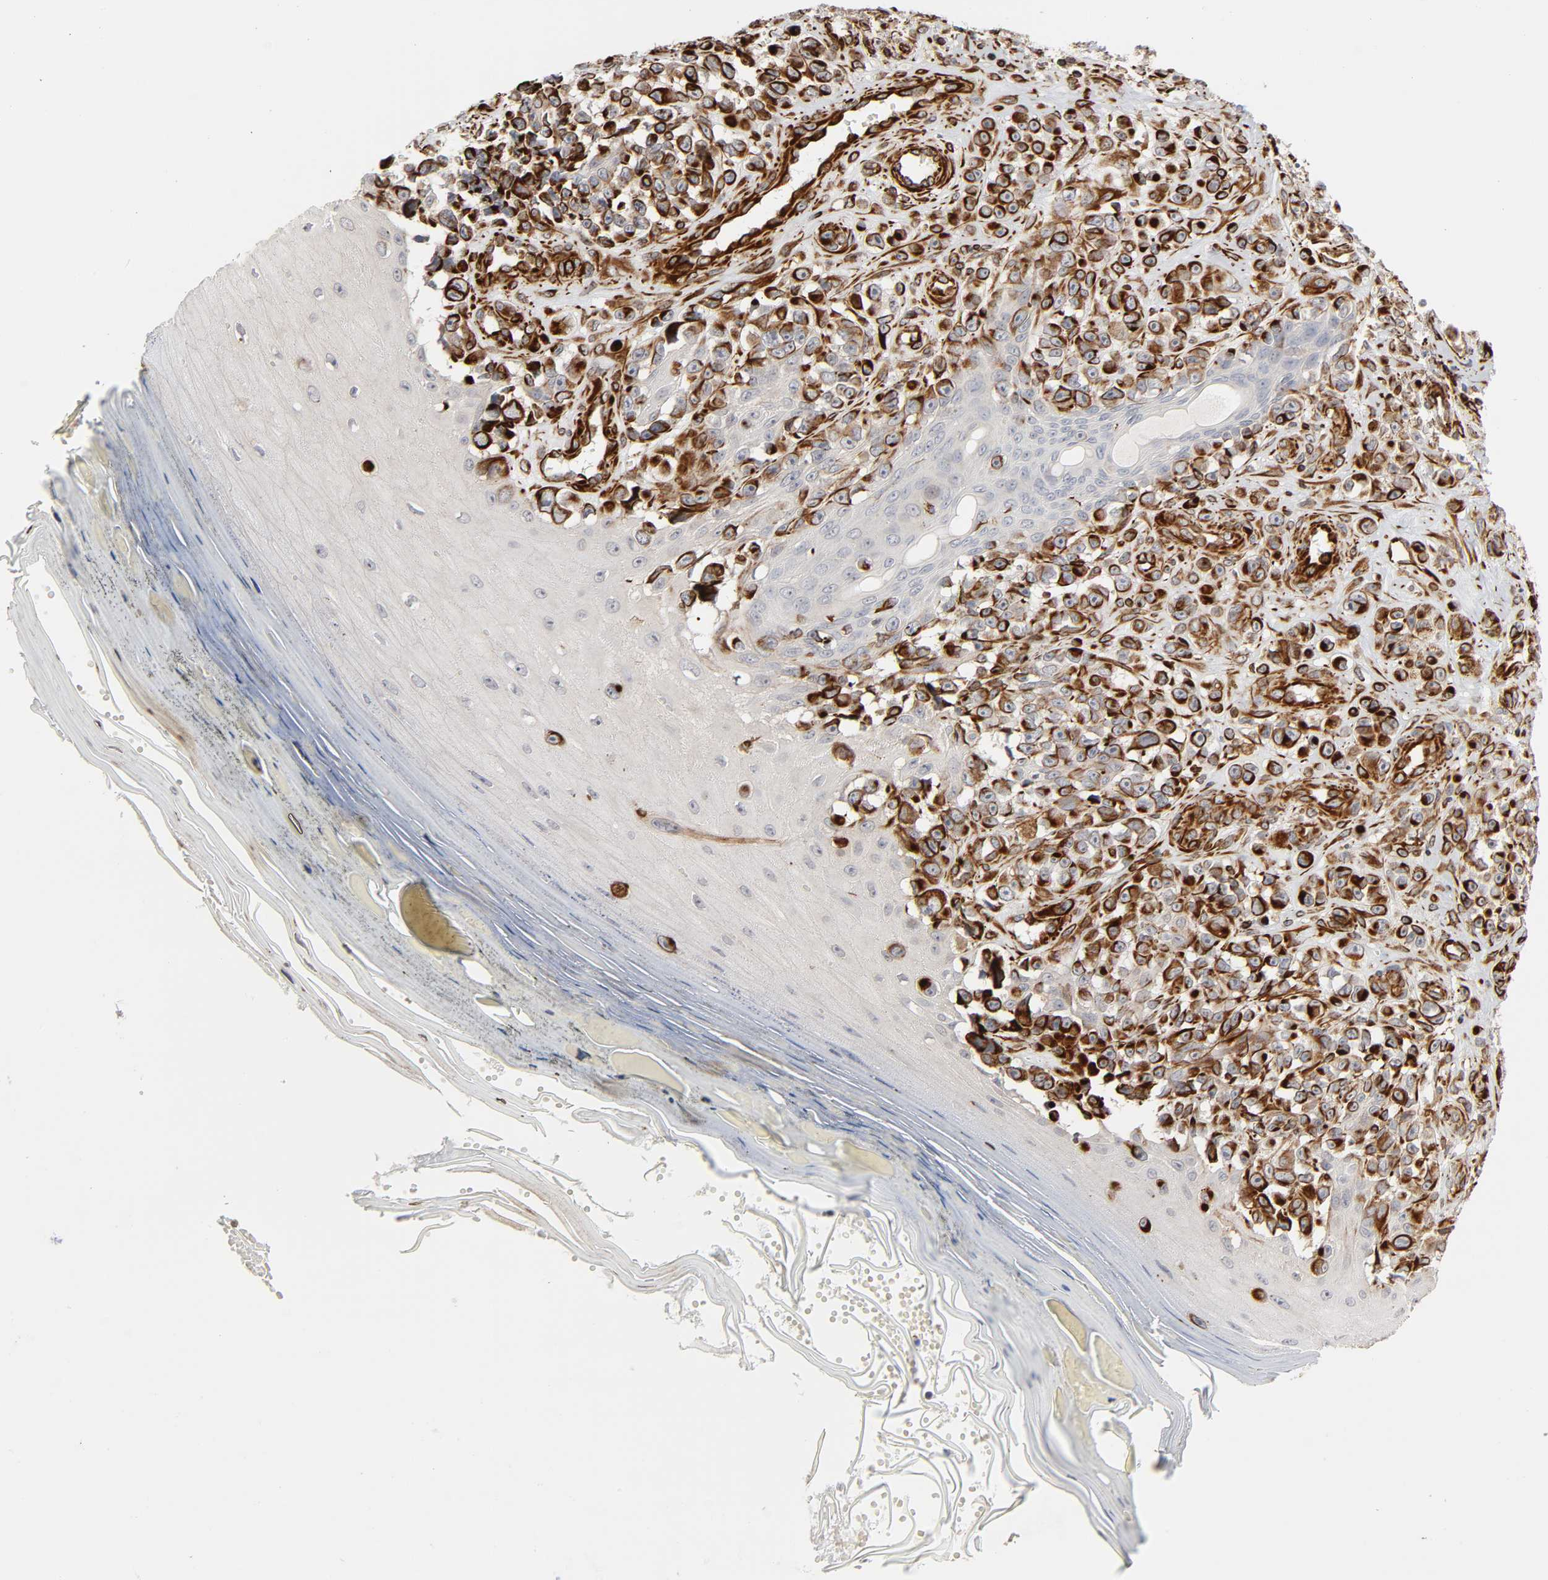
{"staining": {"intensity": "strong", "quantity": ">75%", "location": "cytoplasmic/membranous"}, "tissue": "melanoma", "cell_type": "Tumor cells", "image_type": "cancer", "snomed": [{"axis": "morphology", "description": "Malignant melanoma, NOS"}, {"axis": "topography", "description": "Skin"}], "caption": "Melanoma stained with DAB (3,3'-diaminobenzidine) IHC shows high levels of strong cytoplasmic/membranous expression in about >75% of tumor cells.", "gene": "FAM118A", "patient": {"sex": "female", "age": 64}}